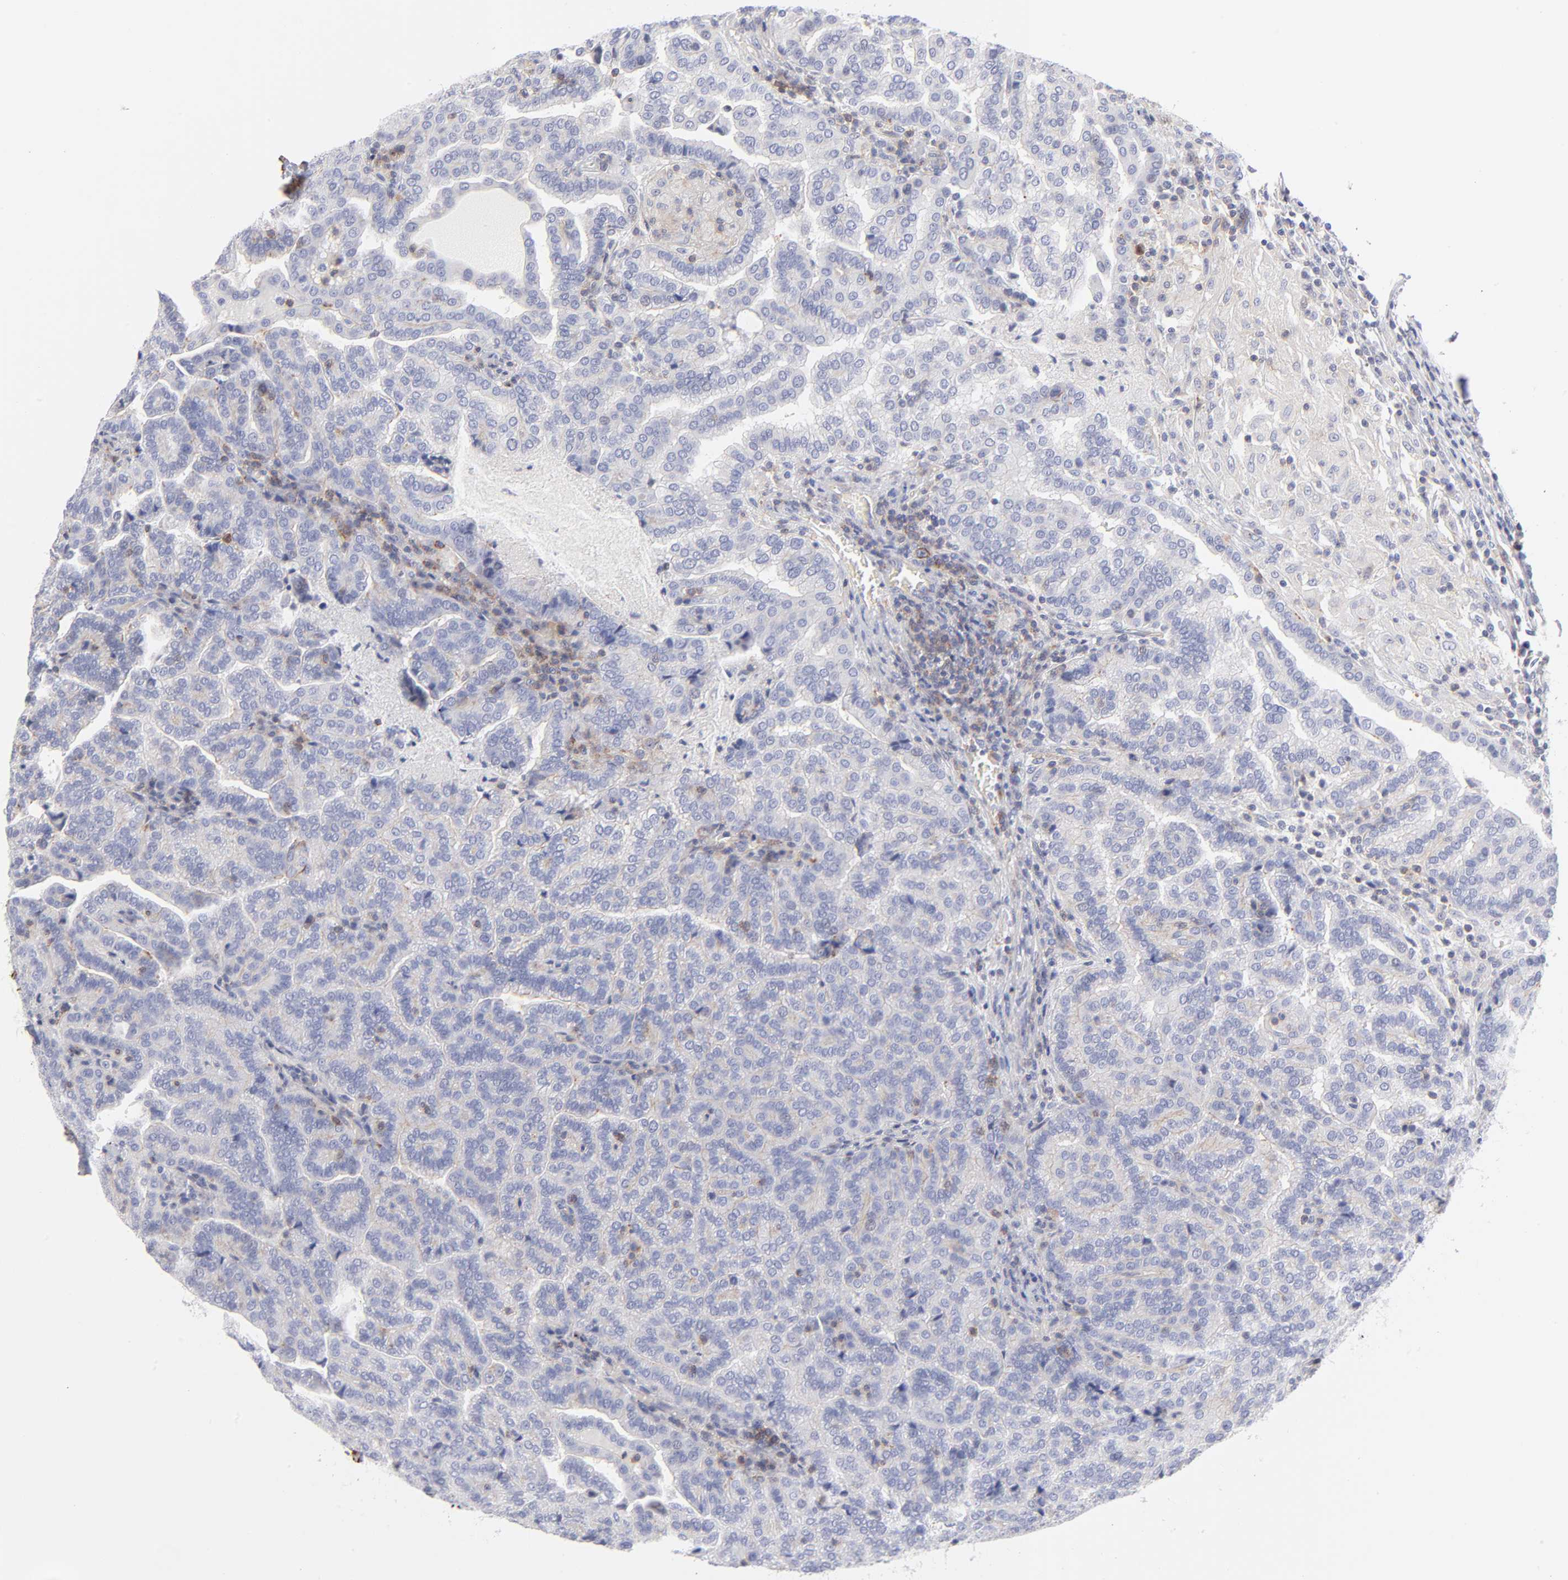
{"staining": {"intensity": "negative", "quantity": "none", "location": "none"}, "tissue": "renal cancer", "cell_type": "Tumor cells", "image_type": "cancer", "snomed": [{"axis": "morphology", "description": "Adenocarcinoma, NOS"}, {"axis": "topography", "description": "Kidney"}], "caption": "This is an immunohistochemistry photomicrograph of renal cancer. There is no staining in tumor cells.", "gene": "ACTA2", "patient": {"sex": "male", "age": 61}}